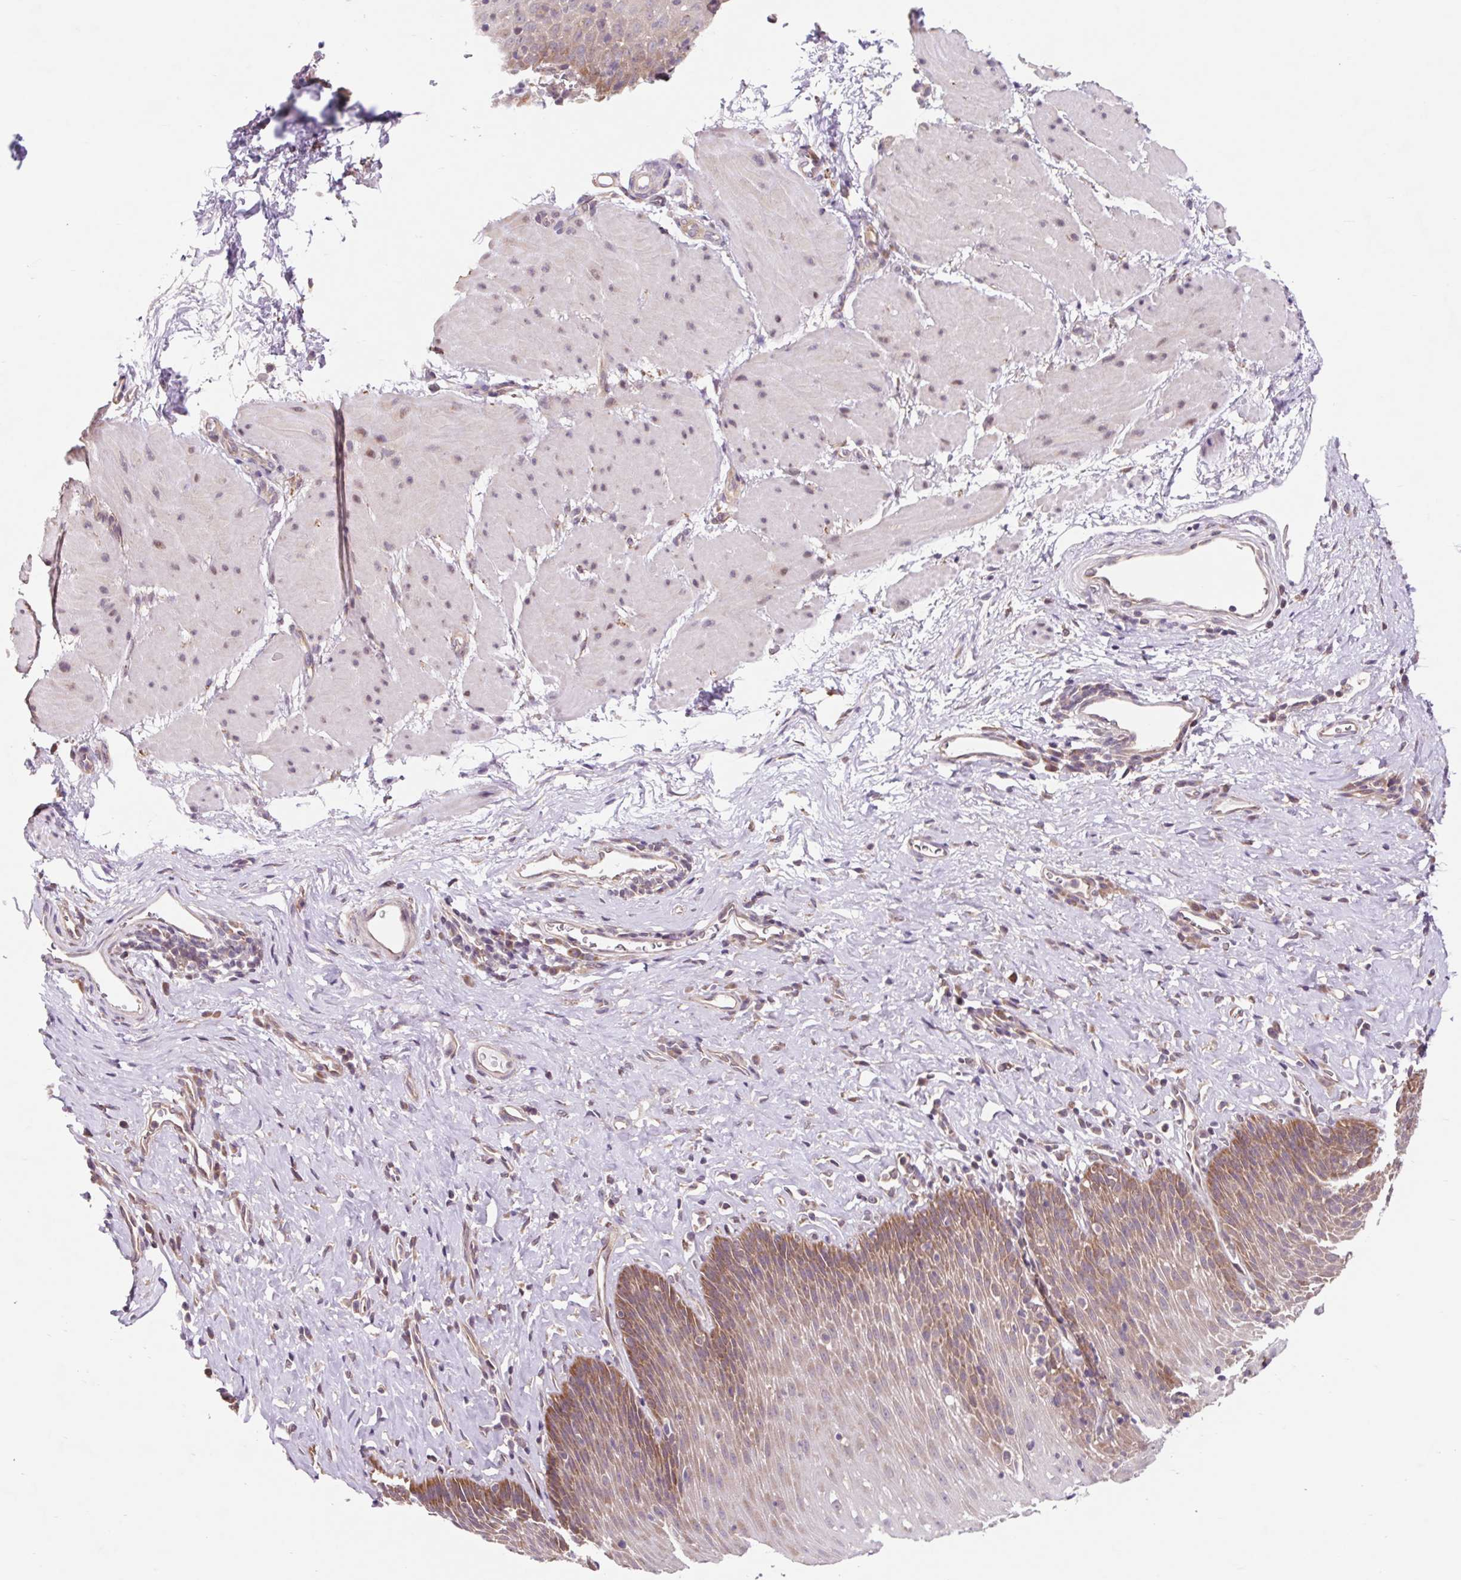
{"staining": {"intensity": "moderate", "quantity": "25%-75%", "location": "cytoplasmic/membranous"}, "tissue": "esophagus", "cell_type": "Squamous epithelial cells", "image_type": "normal", "snomed": [{"axis": "morphology", "description": "Normal tissue, NOS"}, {"axis": "topography", "description": "Esophagus"}], "caption": "Normal esophagus shows moderate cytoplasmic/membranous expression in about 25%-75% of squamous epithelial cells.", "gene": "HFE", "patient": {"sex": "female", "age": 61}}